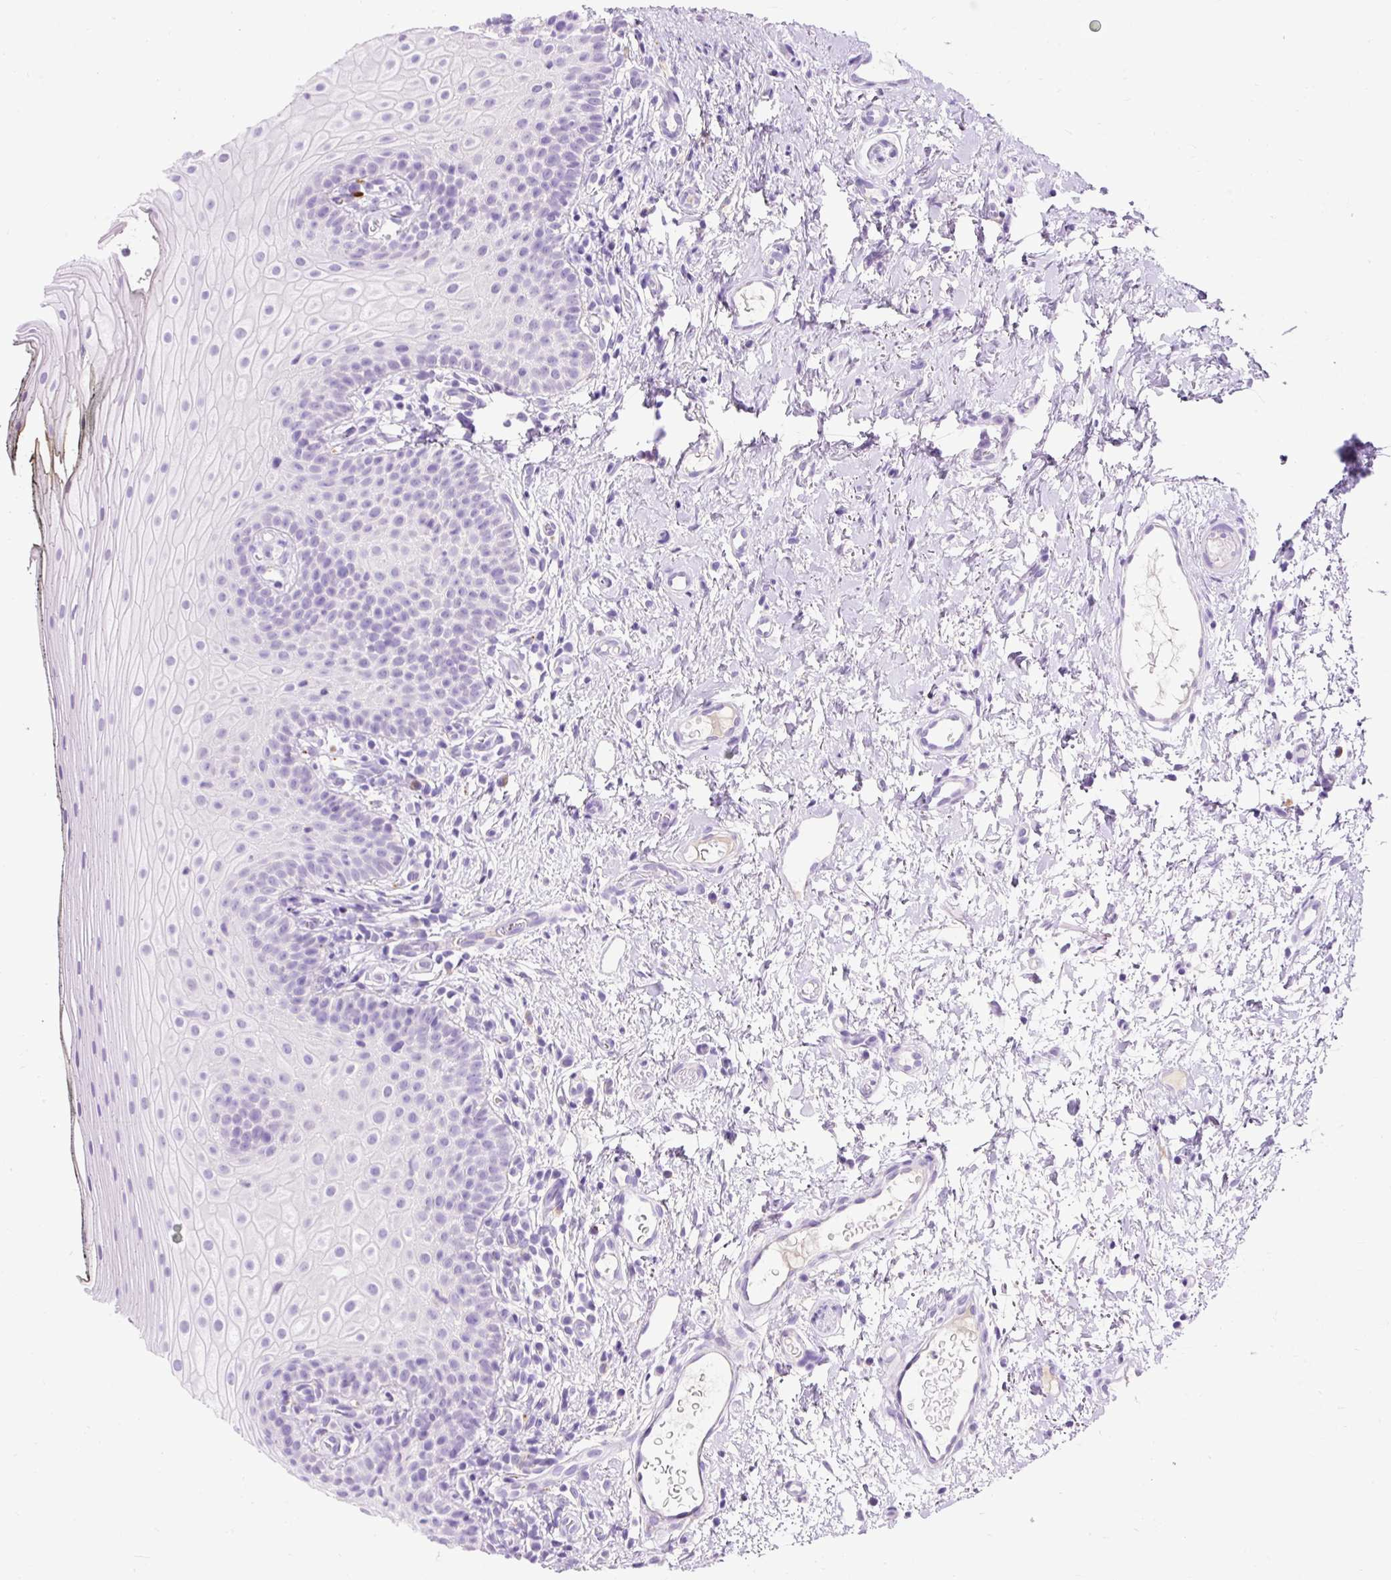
{"staining": {"intensity": "negative", "quantity": "none", "location": "none"}, "tissue": "oral mucosa", "cell_type": "Squamous epithelial cells", "image_type": "normal", "snomed": [{"axis": "morphology", "description": "Normal tissue, NOS"}, {"axis": "topography", "description": "Oral tissue"}], "caption": "Immunohistochemistry (IHC) histopathology image of benign oral mucosa stained for a protein (brown), which reveals no positivity in squamous epithelial cells. (DAB (3,3'-diaminobenzidine) immunohistochemistry (IHC) with hematoxylin counter stain).", "gene": "HEXB", "patient": {"sex": "male", "age": 75}}